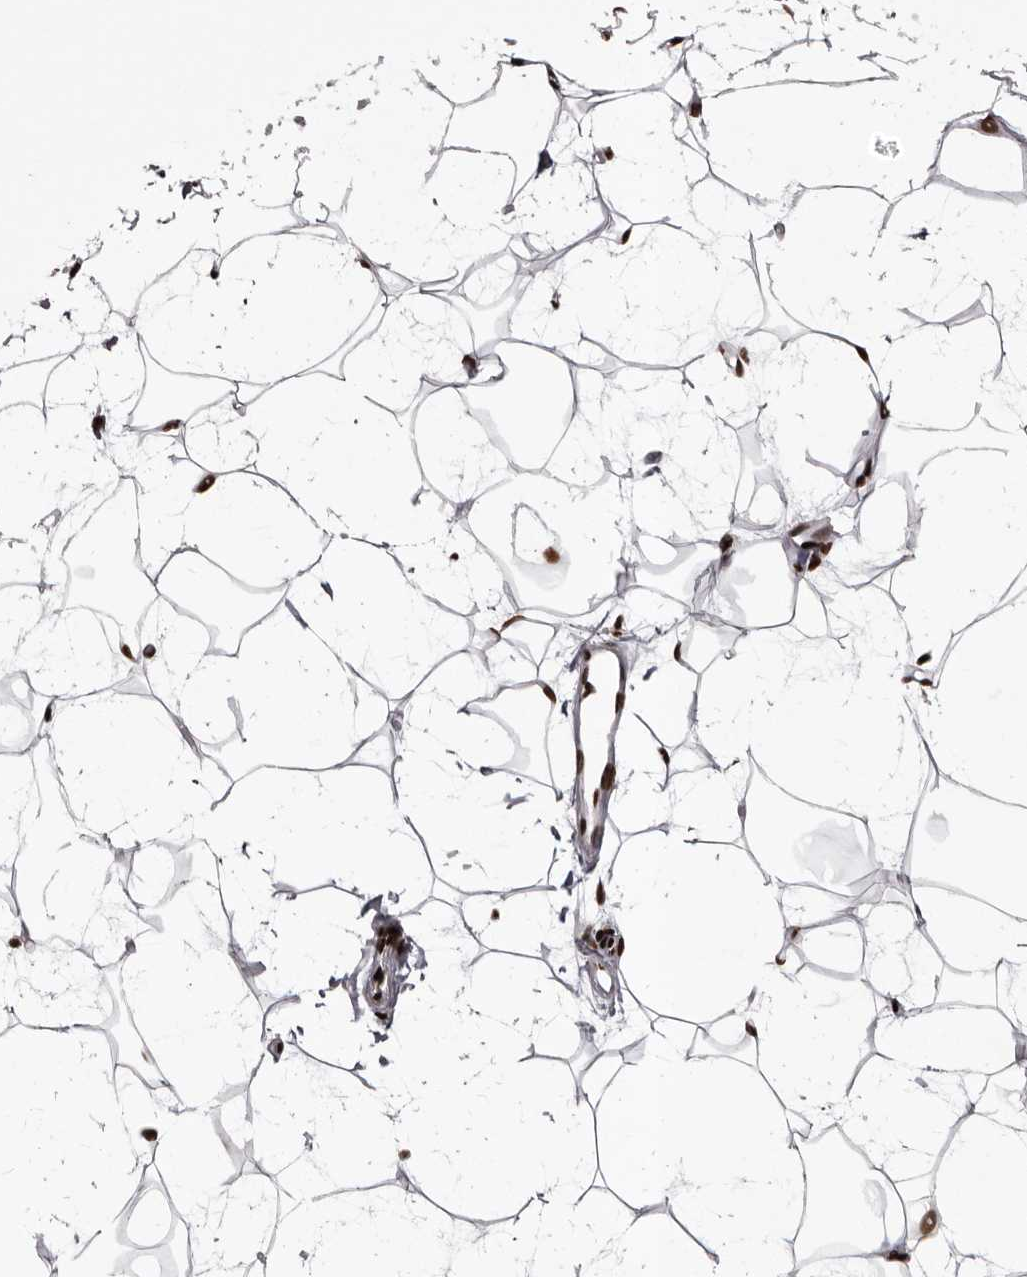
{"staining": {"intensity": "strong", "quantity": "25%-75%", "location": "nuclear"}, "tissue": "adipose tissue", "cell_type": "Adipocytes", "image_type": "normal", "snomed": [{"axis": "morphology", "description": "Normal tissue, NOS"}, {"axis": "topography", "description": "Breast"}], "caption": "Adipose tissue stained with immunohistochemistry (IHC) reveals strong nuclear staining in about 25%-75% of adipocytes.", "gene": "NUMA1", "patient": {"sex": "female", "age": 23}}